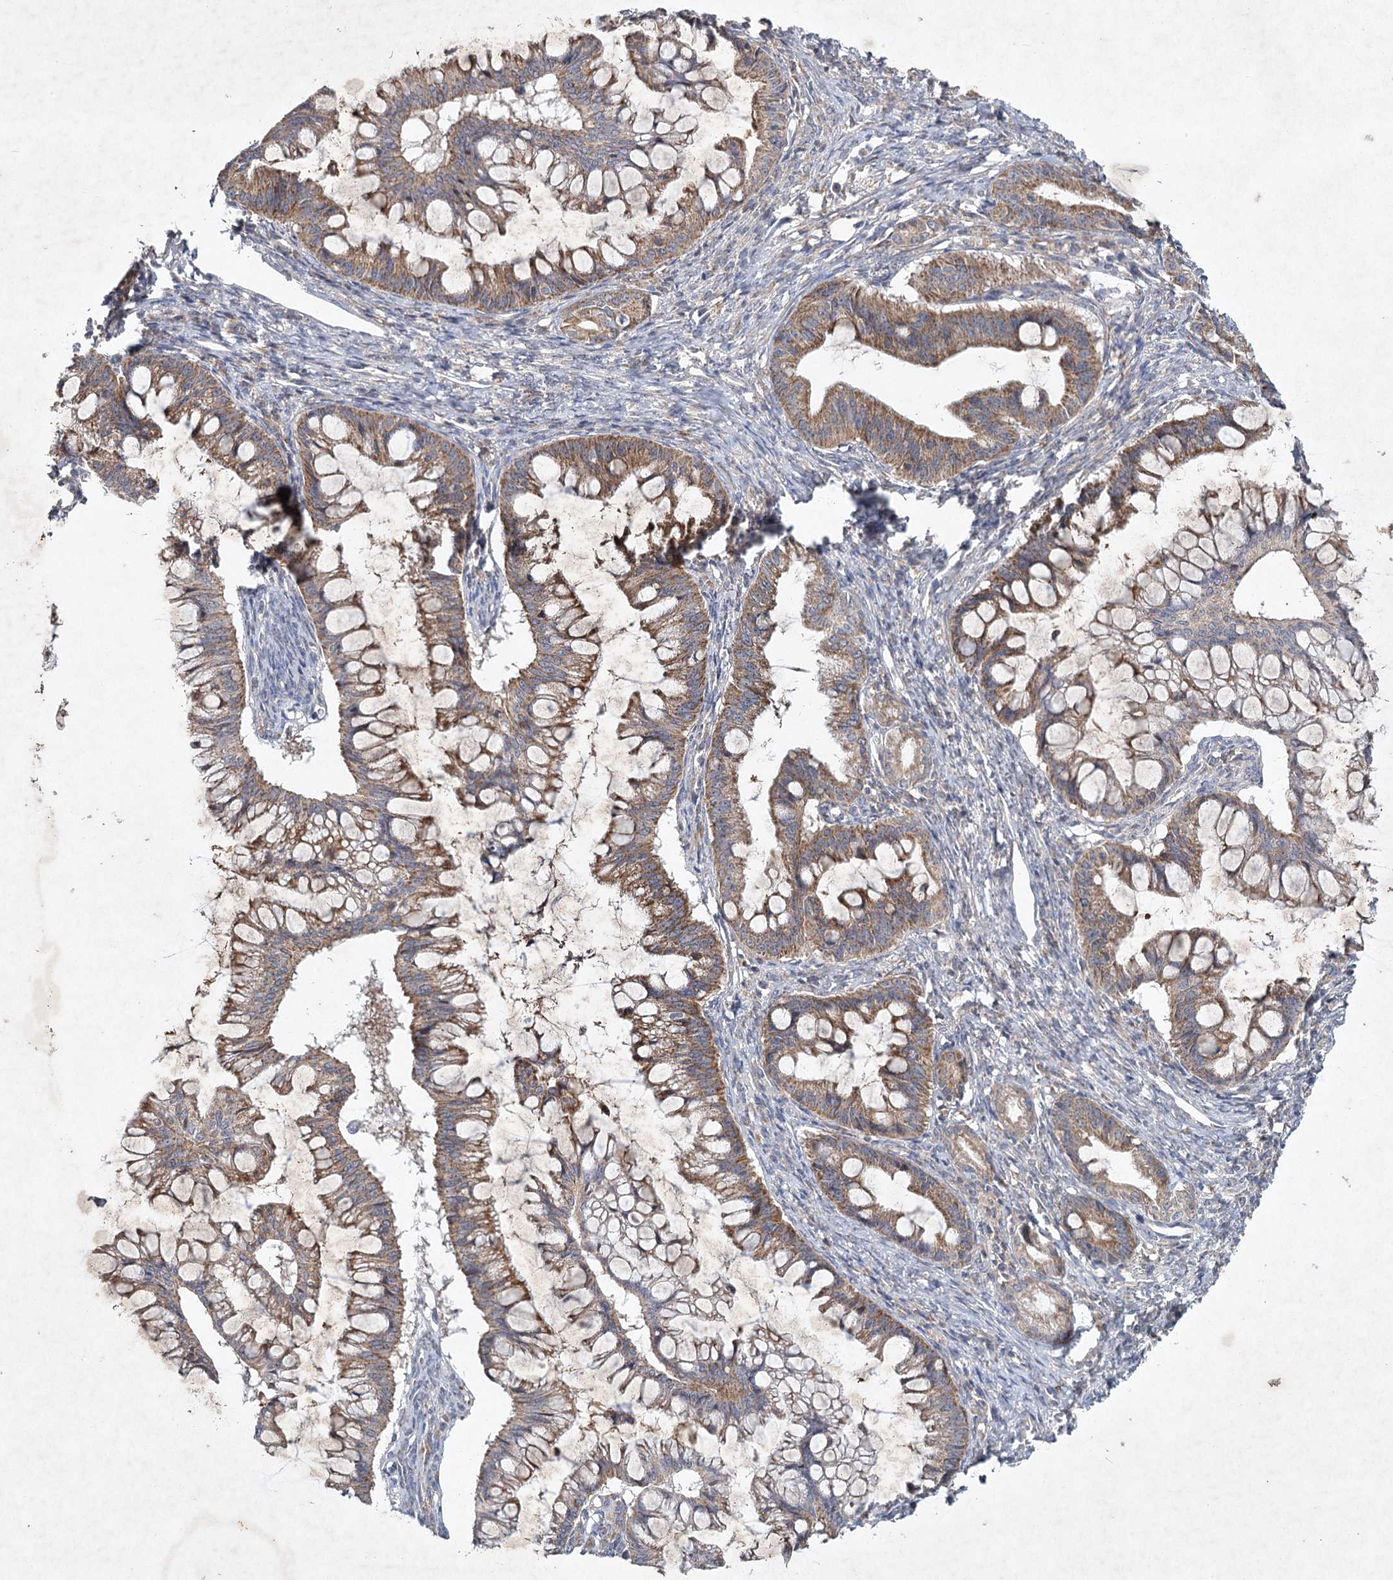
{"staining": {"intensity": "moderate", "quantity": ">75%", "location": "cytoplasmic/membranous"}, "tissue": "ovarian cancer", "cell_type": "Tumor cells", "image_type": "cancer", "snomed": [{"axis": "morphology", "description": "Cystadenocarcinoma, mucinous, NOS"}, {"axis": "topography", "description": "Ovary"}], "caption": "Protein staining exhibits moderate cytoplasmic/membranous expression in approximately >75% of tumor cells in ovarian mucinous cystadenocarcinoma. The staining is performed using DAB brown chromogen to label protein expression. The nuclei are counter-stained blue using hematoxylin.", "gene": "MRPL44", "patient": {"sex": "female", "age": 73}}